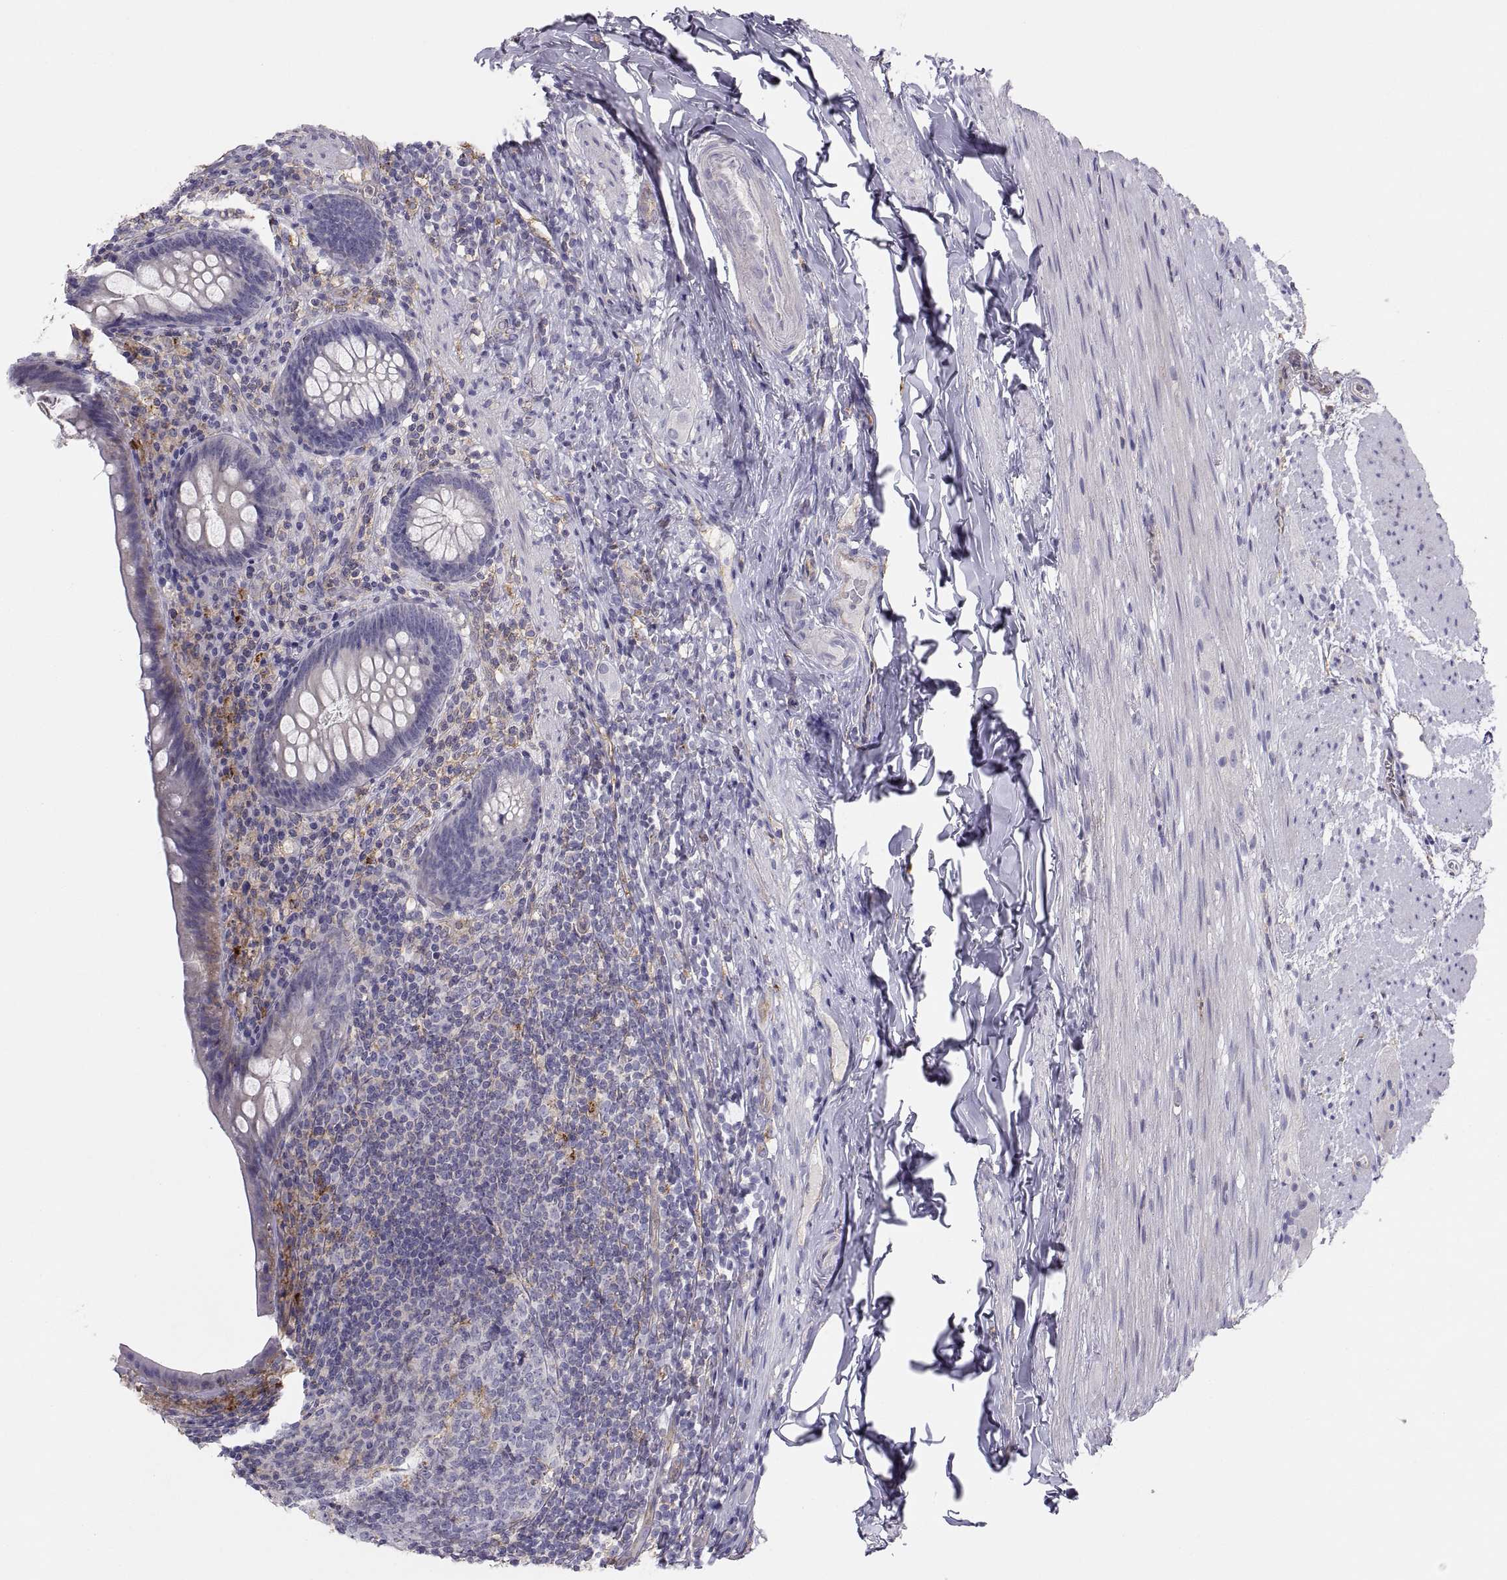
{"staining": {"intensity": "negative", "quantity": "none", "location": "none"}, "tissue": "appendix", "cell_type": "Glandular cells", "image_type": "normal", "snomed": [{"axis": "morphology", "description": "Normal tissue, NOS"}, {"axis": "topography", "description": "Appendix"}], "caption": "IHC image of benign human appendix stained for a protein (brown), which shows no staining in glandular cells. Brightfield microscopy of IHC stained with DAB (3,3'-diaminobenzidine) (brown) and hematoxylin (blue), captured at high magnification.", "gene": "RALB", "patient": {"sex": "male", "age": 47}}